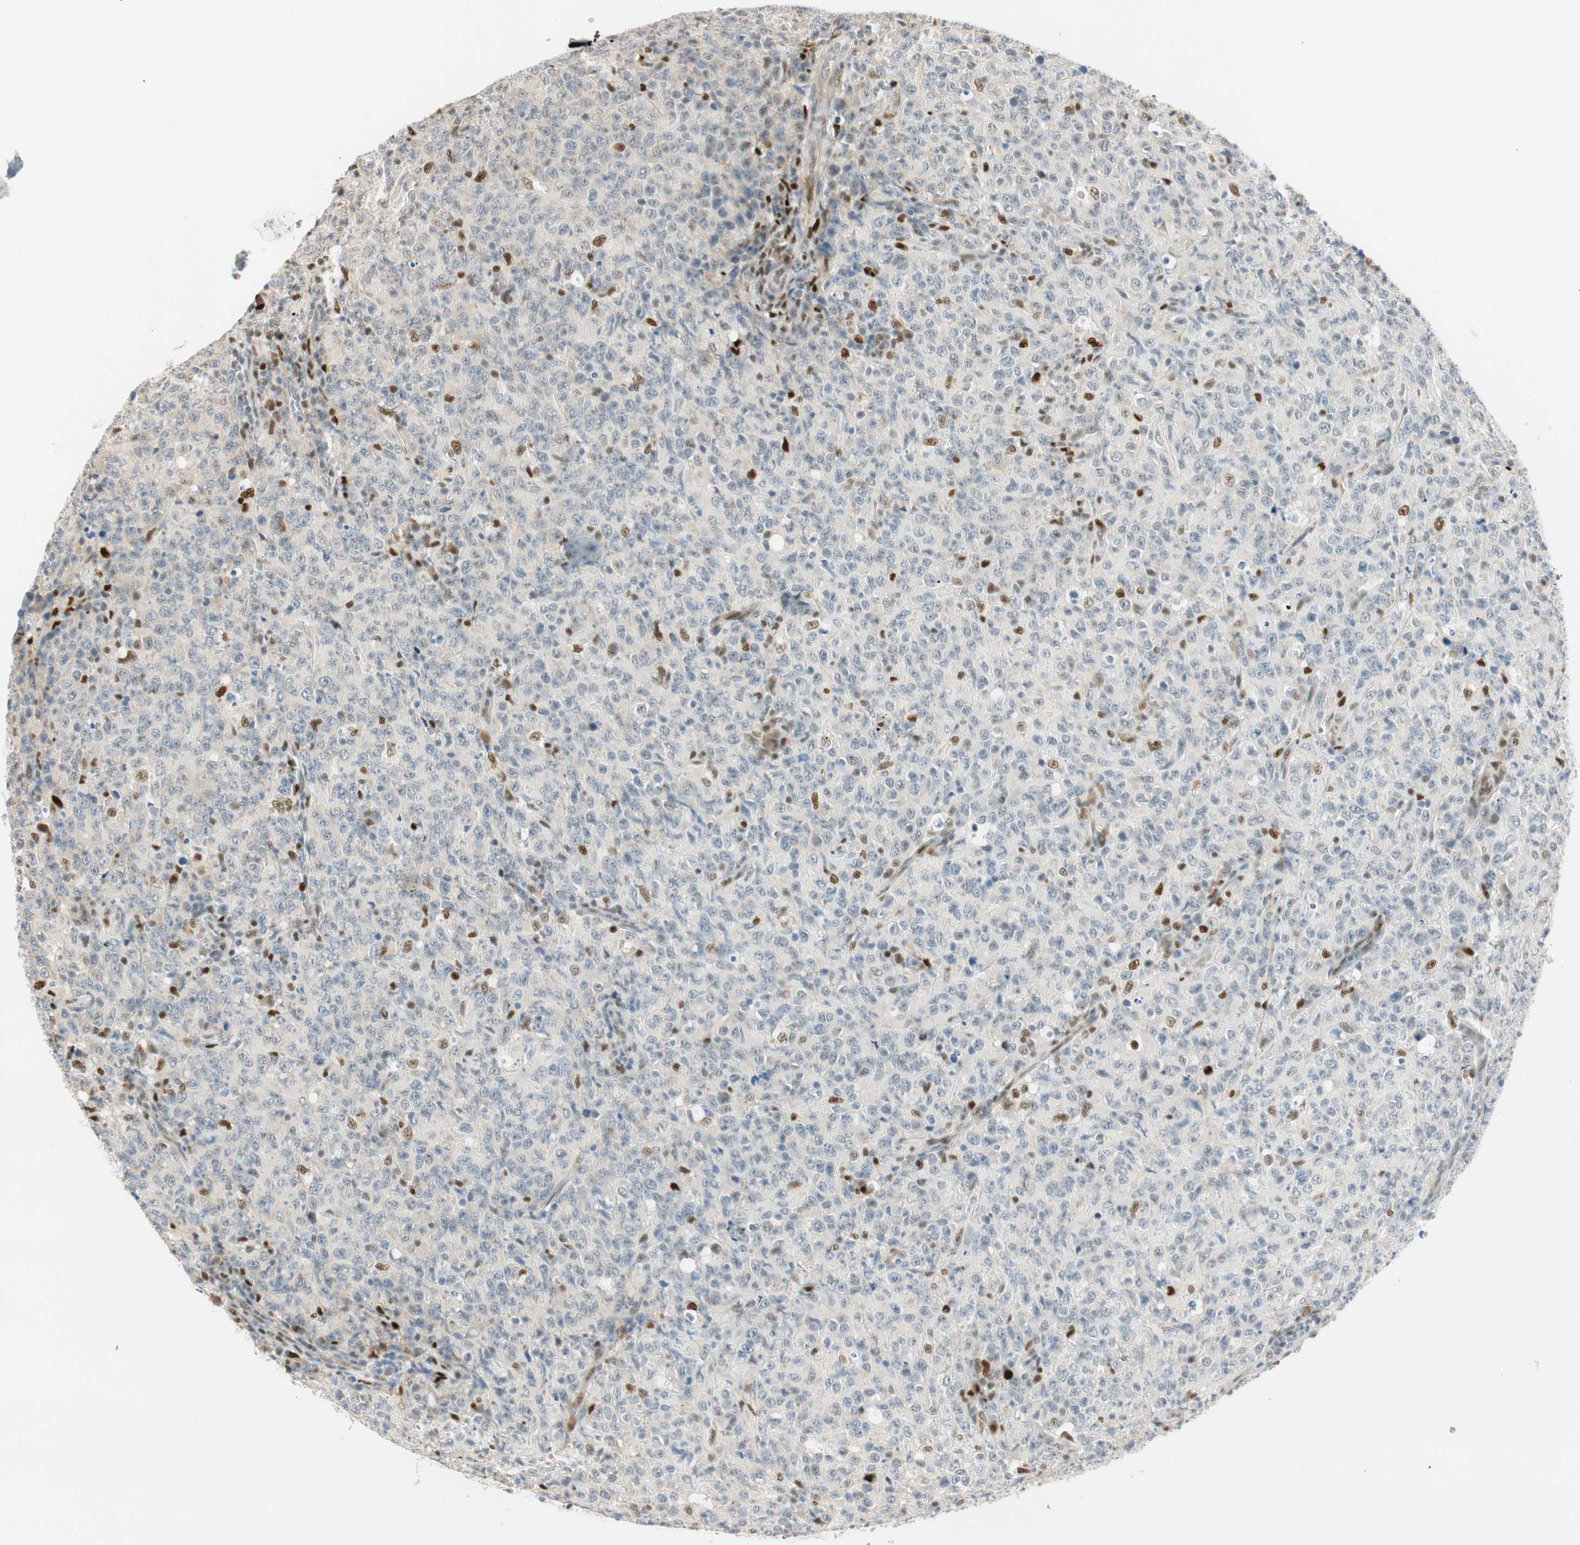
{"staining": {"intensity": "moderate", "quantity": "<25%", "location": "nuclear"}, "tissue": "lymphoma", "cell_type": "Tumor cells", "image_type": "cancer", "snomed": [{"axis": "morphology", "description": "Malignant lymphoma, non-Hodgkin's type, High grade"}, {"axis": "topography", "description": "Tonsil"}], "caption": "The immunohistochemical stain labels moderate nuclear staining in tumor cells of lymphoma tissue.", "gene": "MSX2", "patient": {"sex": "female", "age": 36}}